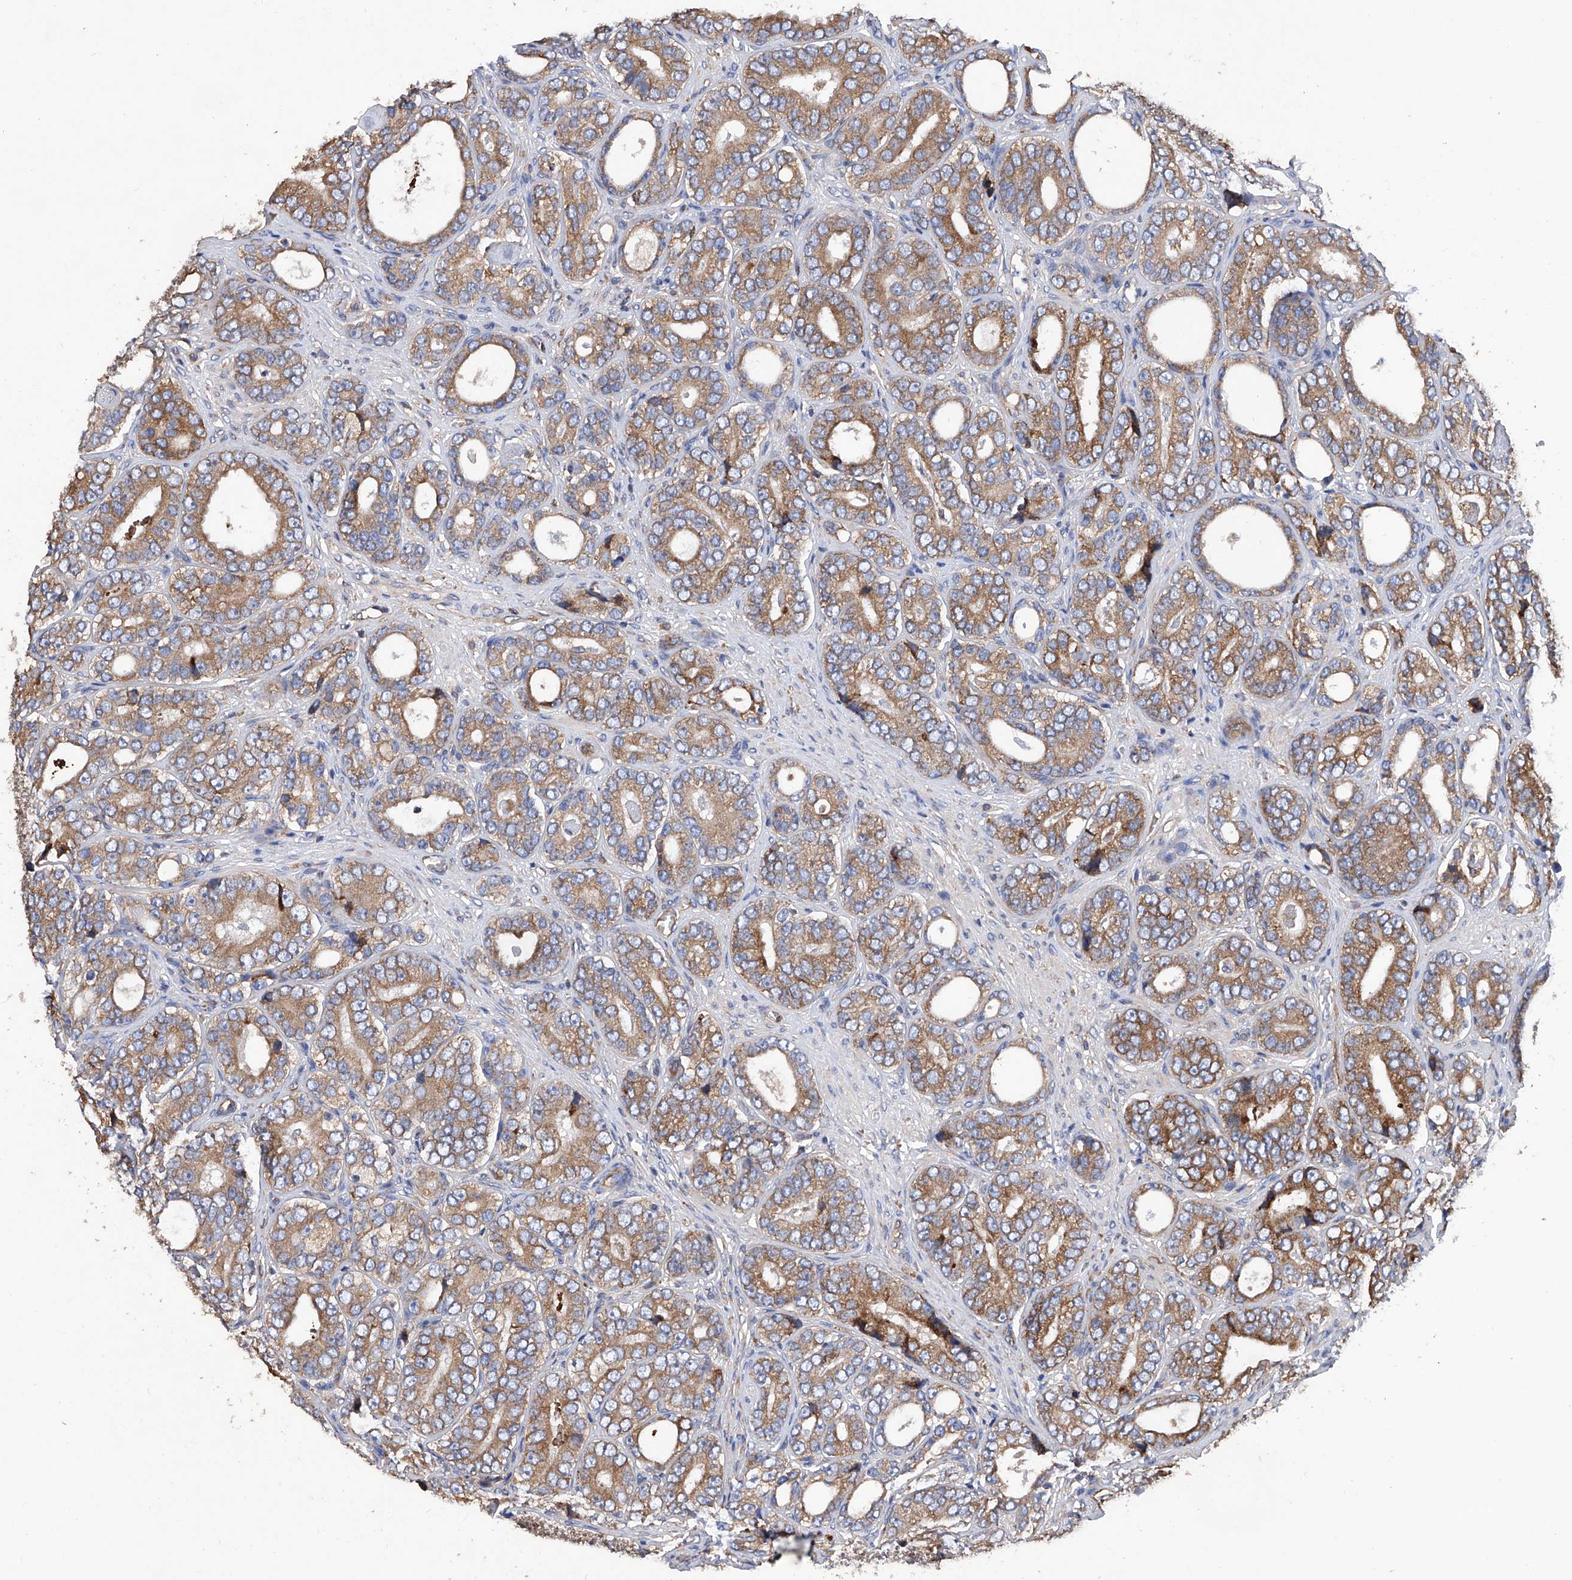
{"staining": {"intensity": "moderate", "quantity": ">75%", "location": "cytoplasmic/membranous"}, "tissue": "prostate cancer", "cell_type": "Tumor cells", "image_type": "cancer", "snomed": [{"axis": "morphology", "description": "Adenocarcinoma, High grade"}, {"axis": "topography", "description": "Prostate"}], "caption": "Immunohistochemistry micrograph of neoplastic tissue: adenocarcinoma (high-grade) (prostate) stained using immunohistochemistry displays medium levels of moderate protein expression localized specifically in the cytoplasmic/membranous of tumor cells, appearing as a cytoplasmic/membranous brown color.", "gene": "INPP5B", "patient": {"sex": "male", "age": 56}}